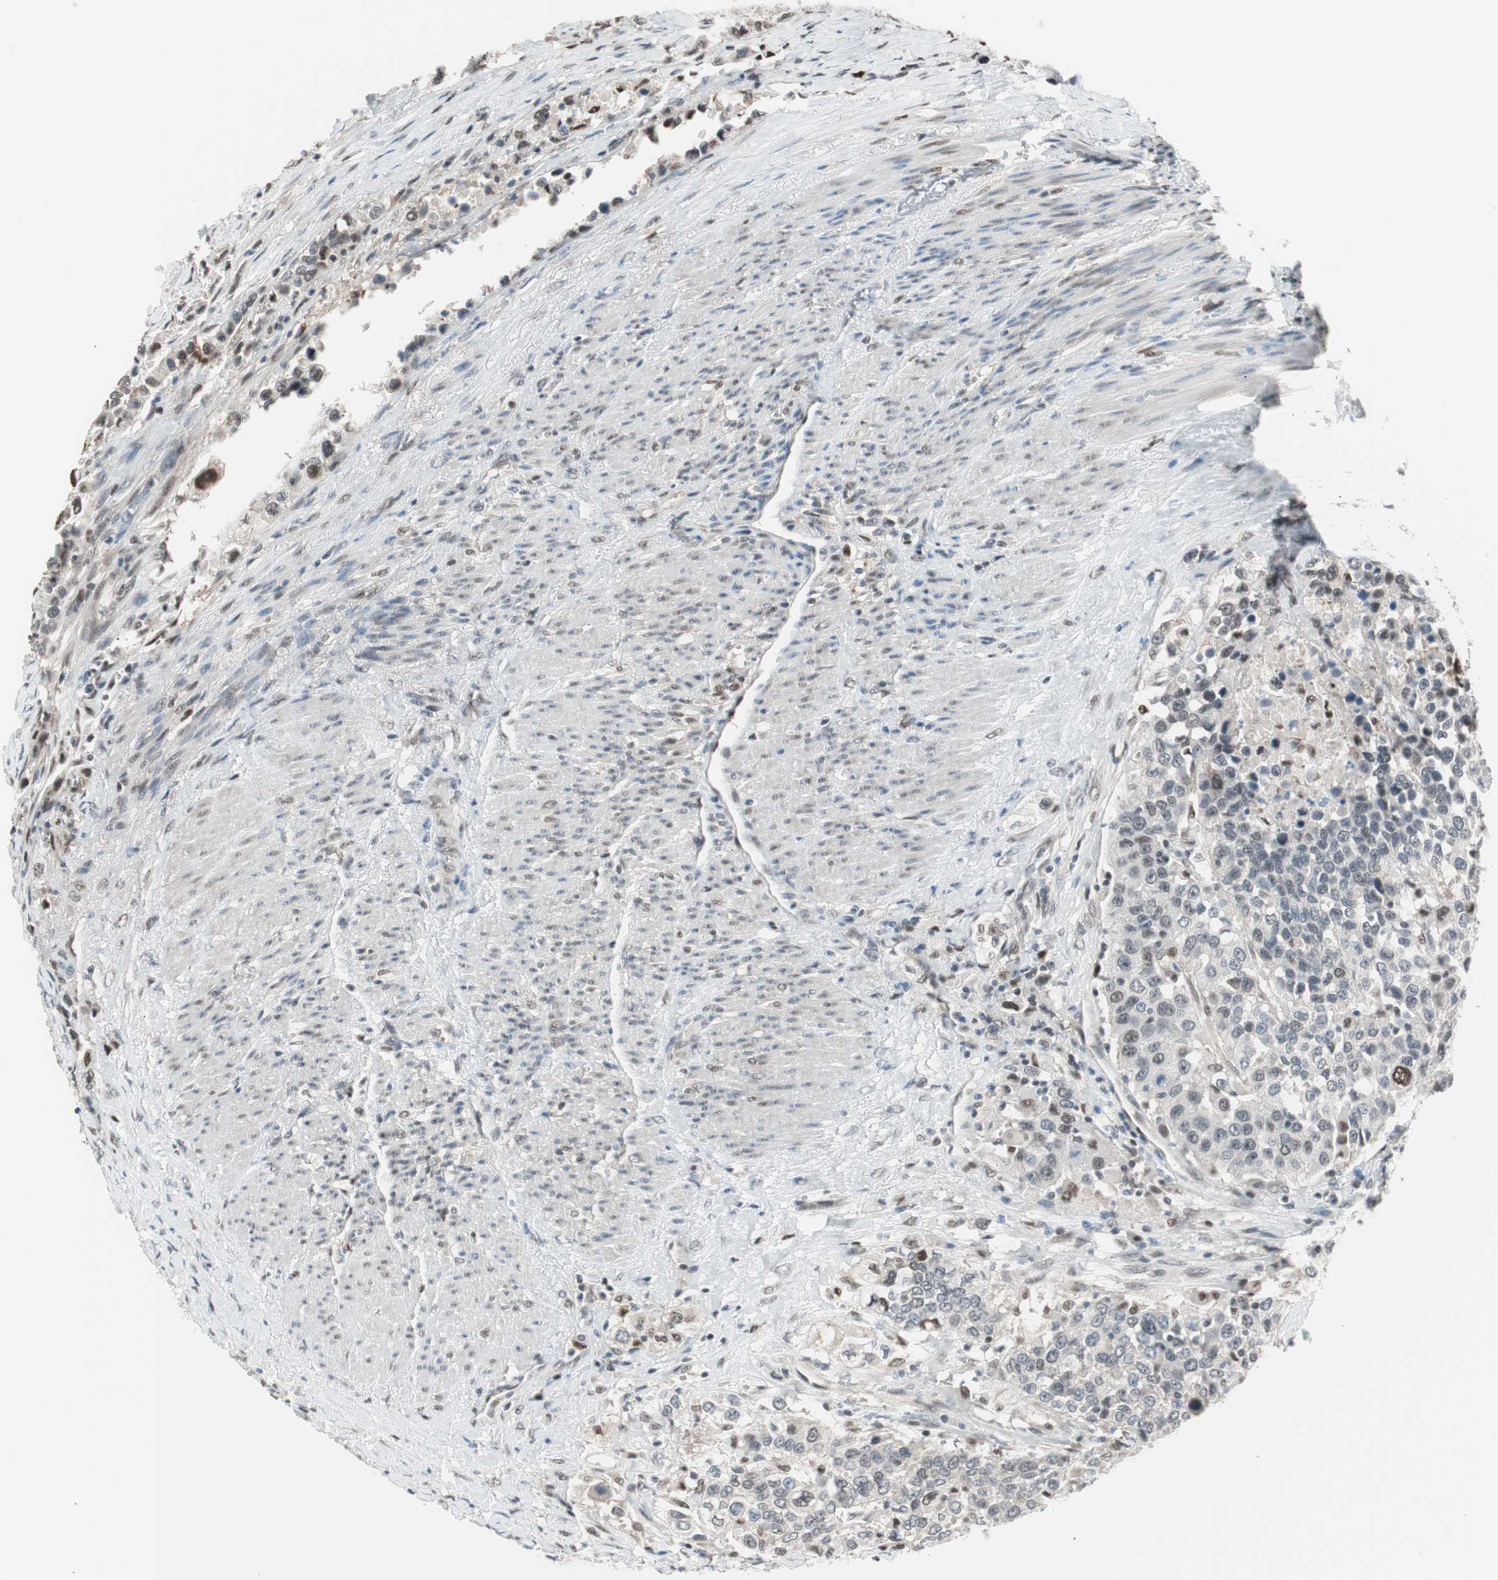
{"staining": {"intensity": "moderate", "quantity": "25%-75%", "location": "nuclear"}, "tissue": "urothelial cancer", "cell_type": "Tumor cells", "image_type": "cancer", "snomed": [{"axis": "morphology", "description": "Urothelial carcinoma, High grade"}, {"axis": "topography", "description": "Urinary bladder"}], "caption": "Protein expression analysis of human urothelial carcinoma (high-grade) reveals moderate nuclear expression in approximately 25%-75% of tumor cells.", "gene": "LONP2", "patient": {"sex": "female", "age": 80}}